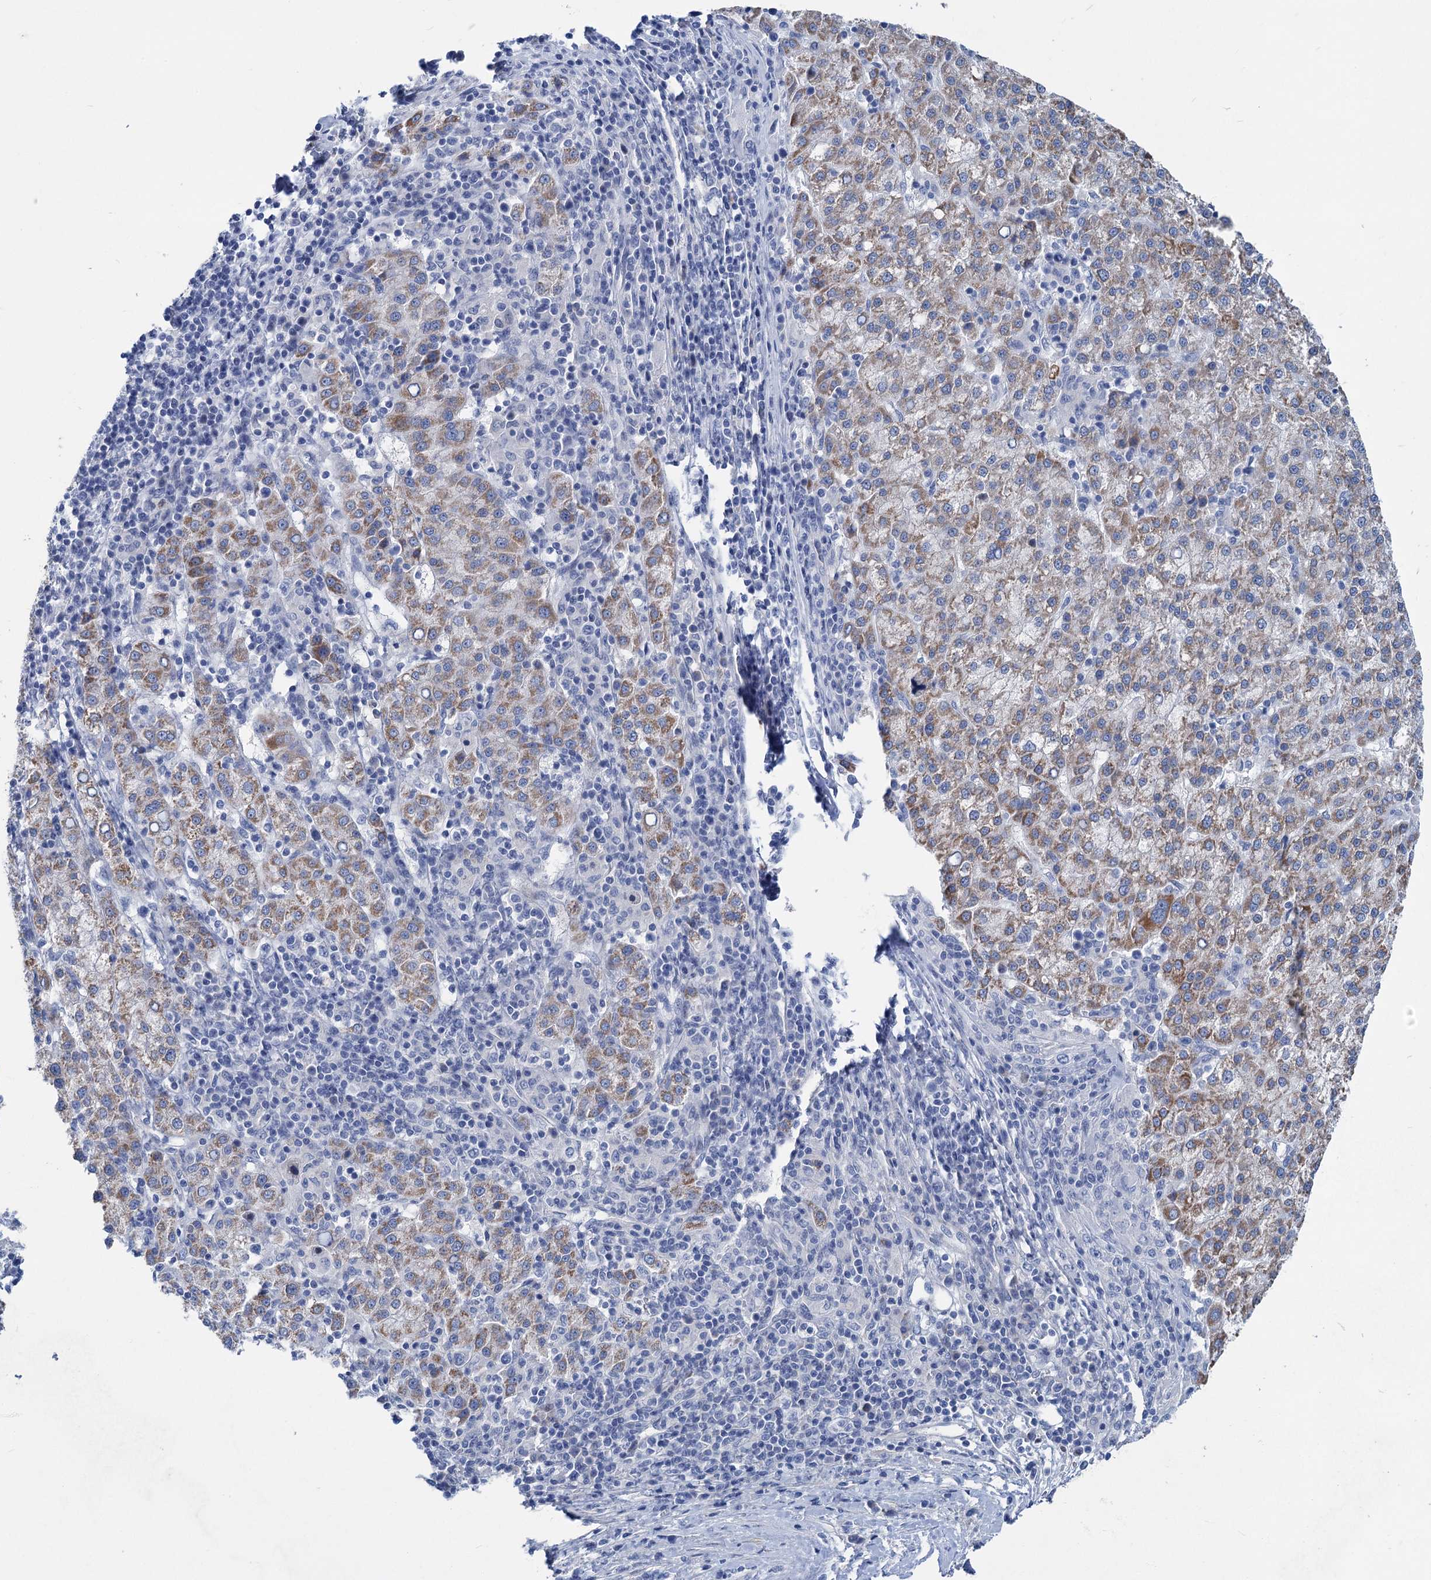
{"staining": {"intensity": "moderate", "quantity": ">75%", "location": "cytoplasmic/membranous"}, "tissue": "liver cancer", "cell_type": "Tumor cells", "image_type": "cancer", "snomed": [{"axis": "morphology", "description": "Carcinoma, Hepatocellular, NOS"}, {"axis": "topography", "description": "Liver"}], "caption": "Liver hepatocellular carcinoma stained for a protein (brown) demonstrates moderate cytoplasmic/membranous positive expression in approximately >75% of tumor cells.", "gene": "CHDH", "patient": {"sex": "female", "age": 58}}